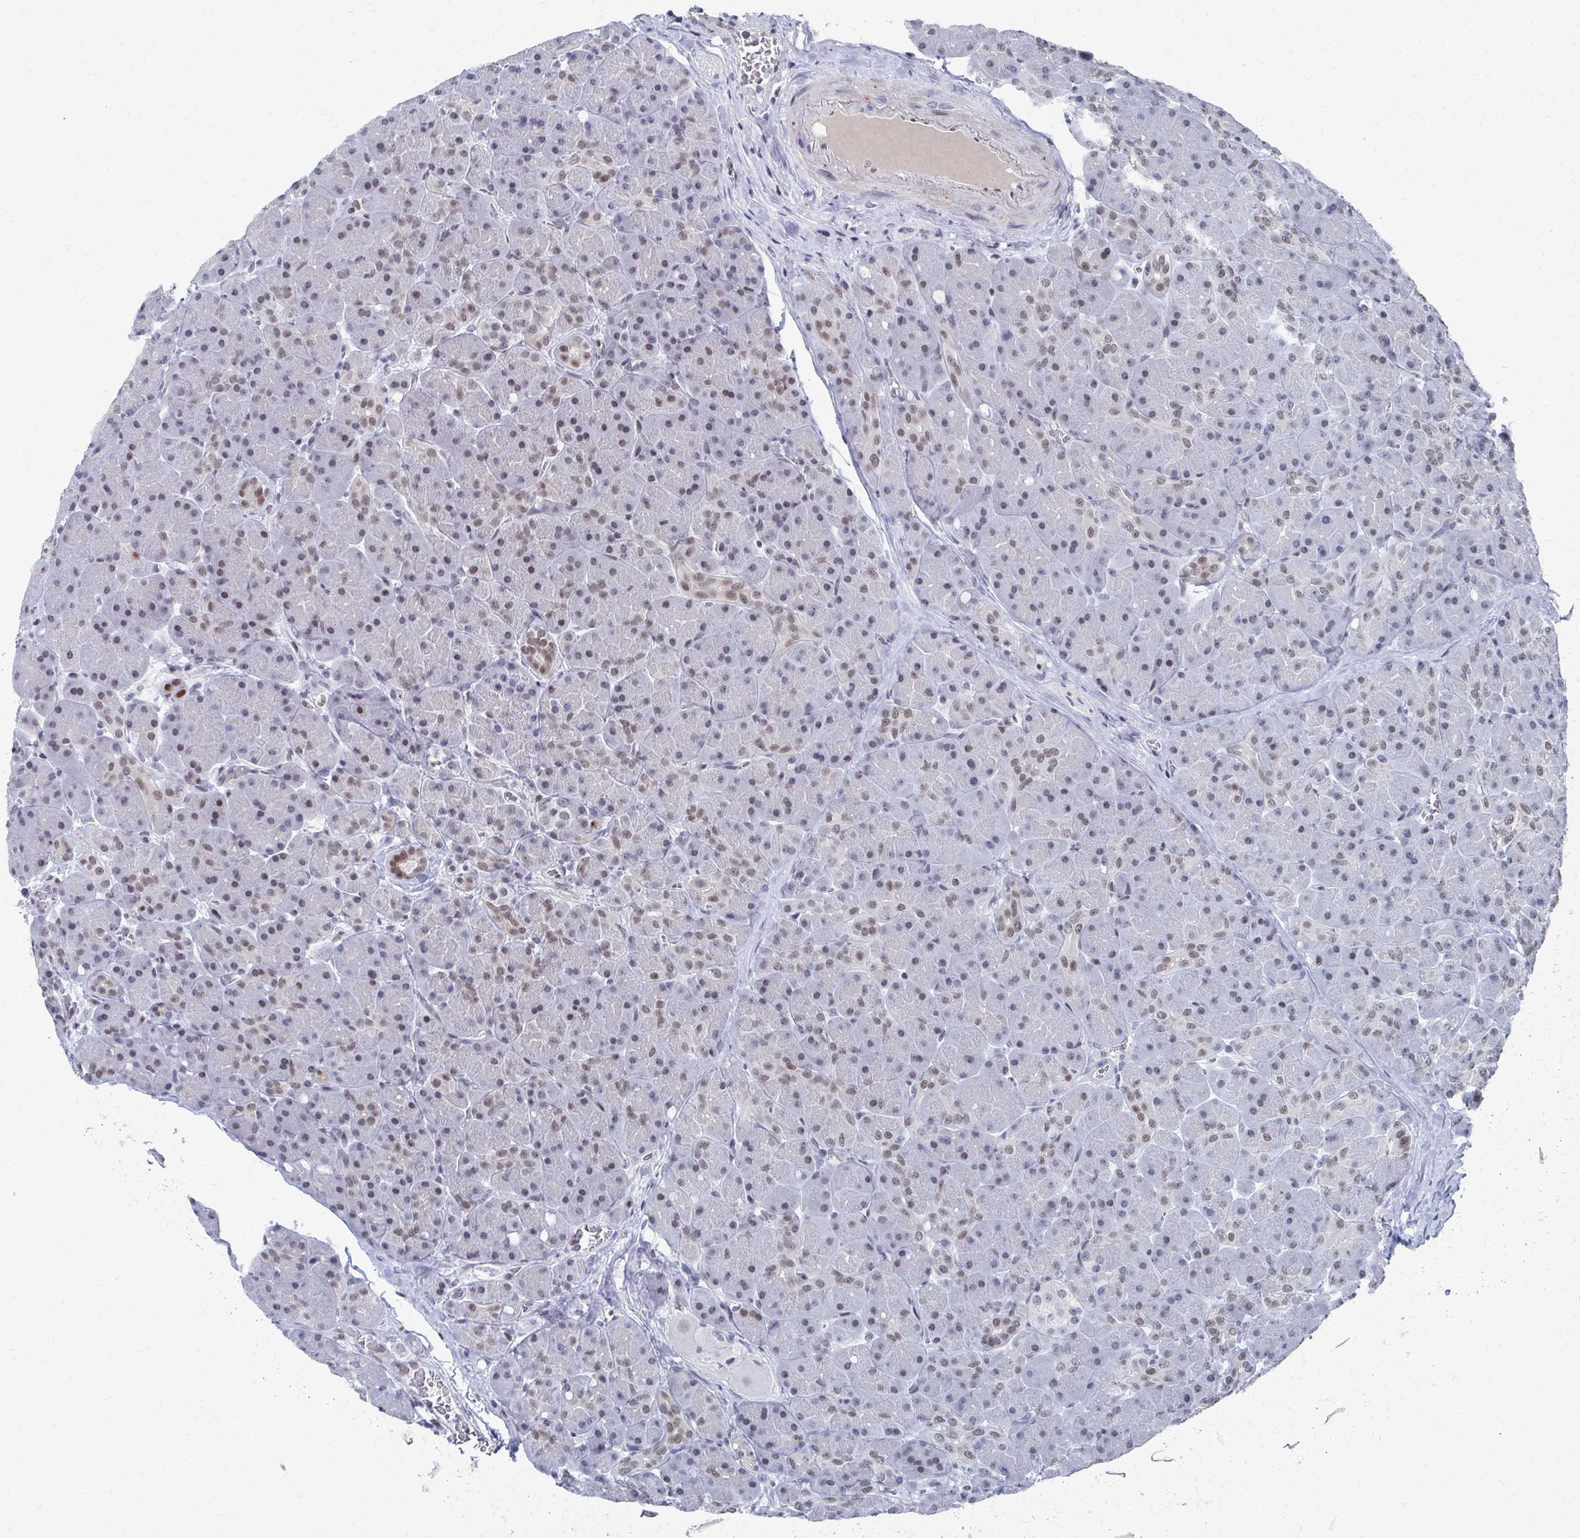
{"staining": {"intensity": "moderate", "quantity": "25%-75%", "location": "nuclear"}, "tissue": "pancreas", "cell_type": "Exocrine glandular cells", "image_type": "normal", "snomed": [{"axis": "morphology", "description": "Normal tissue, NOS"}, {"axis": "topography", "description": "Pancreas"}], "caption": "Protein staining by IHC exhibits moderate nuclear positivity in about 25%-75% of exocrine glandular cells in unremarkable pancreas. The protein of interest is shown in brown color, while the nuclei are stained blue.", "gene": "CDIN1", "patient": {"sex": "male", "age": 55}}